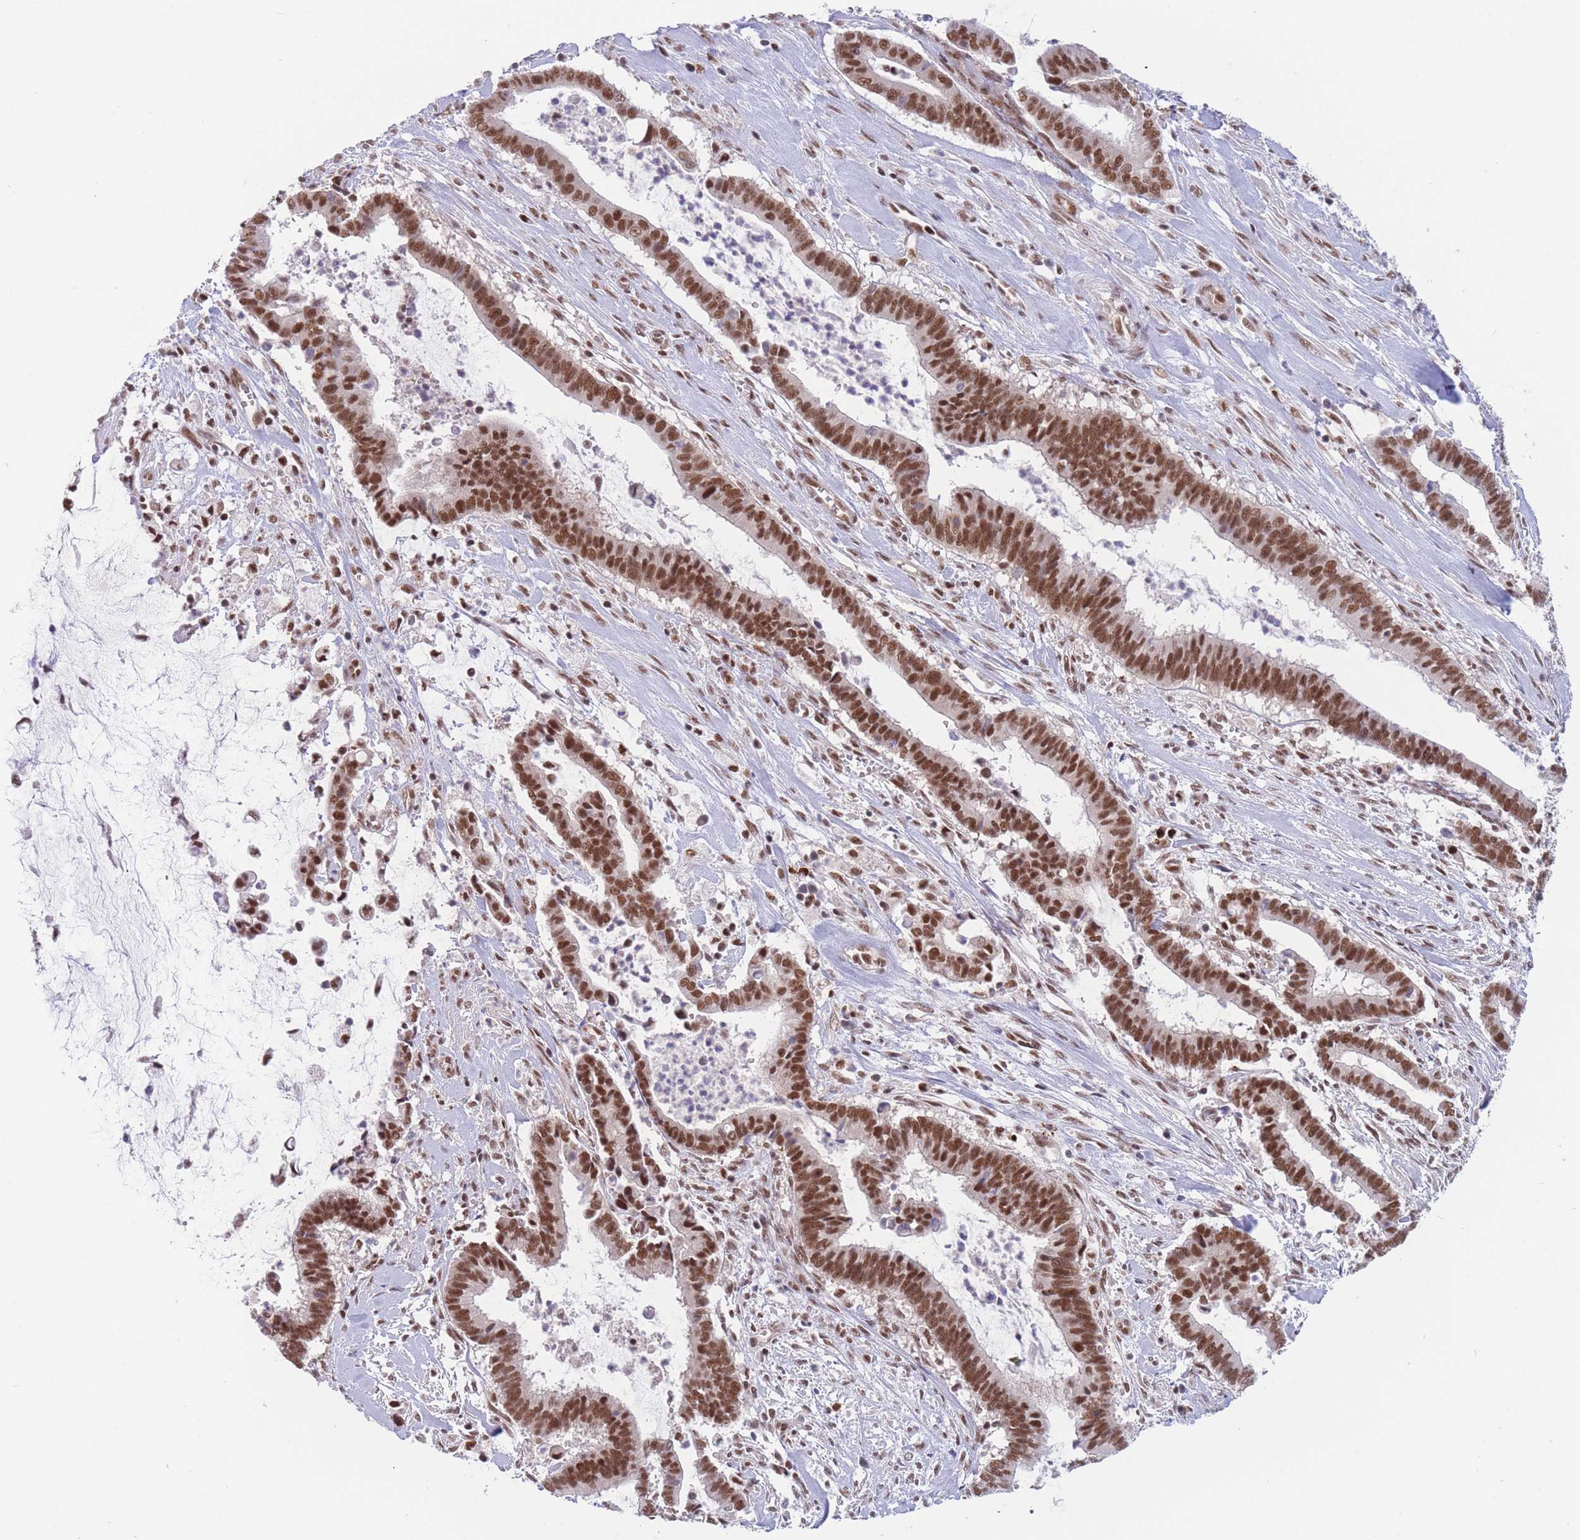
{"staining": {"intensity": "strong", "quantity": ">75%", "location": "nuclear"}, "tissue": "cervical cancer", "cell_type": "Tumor cells", "image_type": "cancer", "snomed": [{"axis": "morphology", "description": "Adenocarcinoma, NOS"}, {"axis": "topography", "description": "Cervix"}], "caption": "The immunohistochemical stain labels strong nuclear positivity in tumor cells of adenocarcinoma (cervical) tissue.", "gene": "SMAD9", "patient": {"sex": "female", "age": 44}}